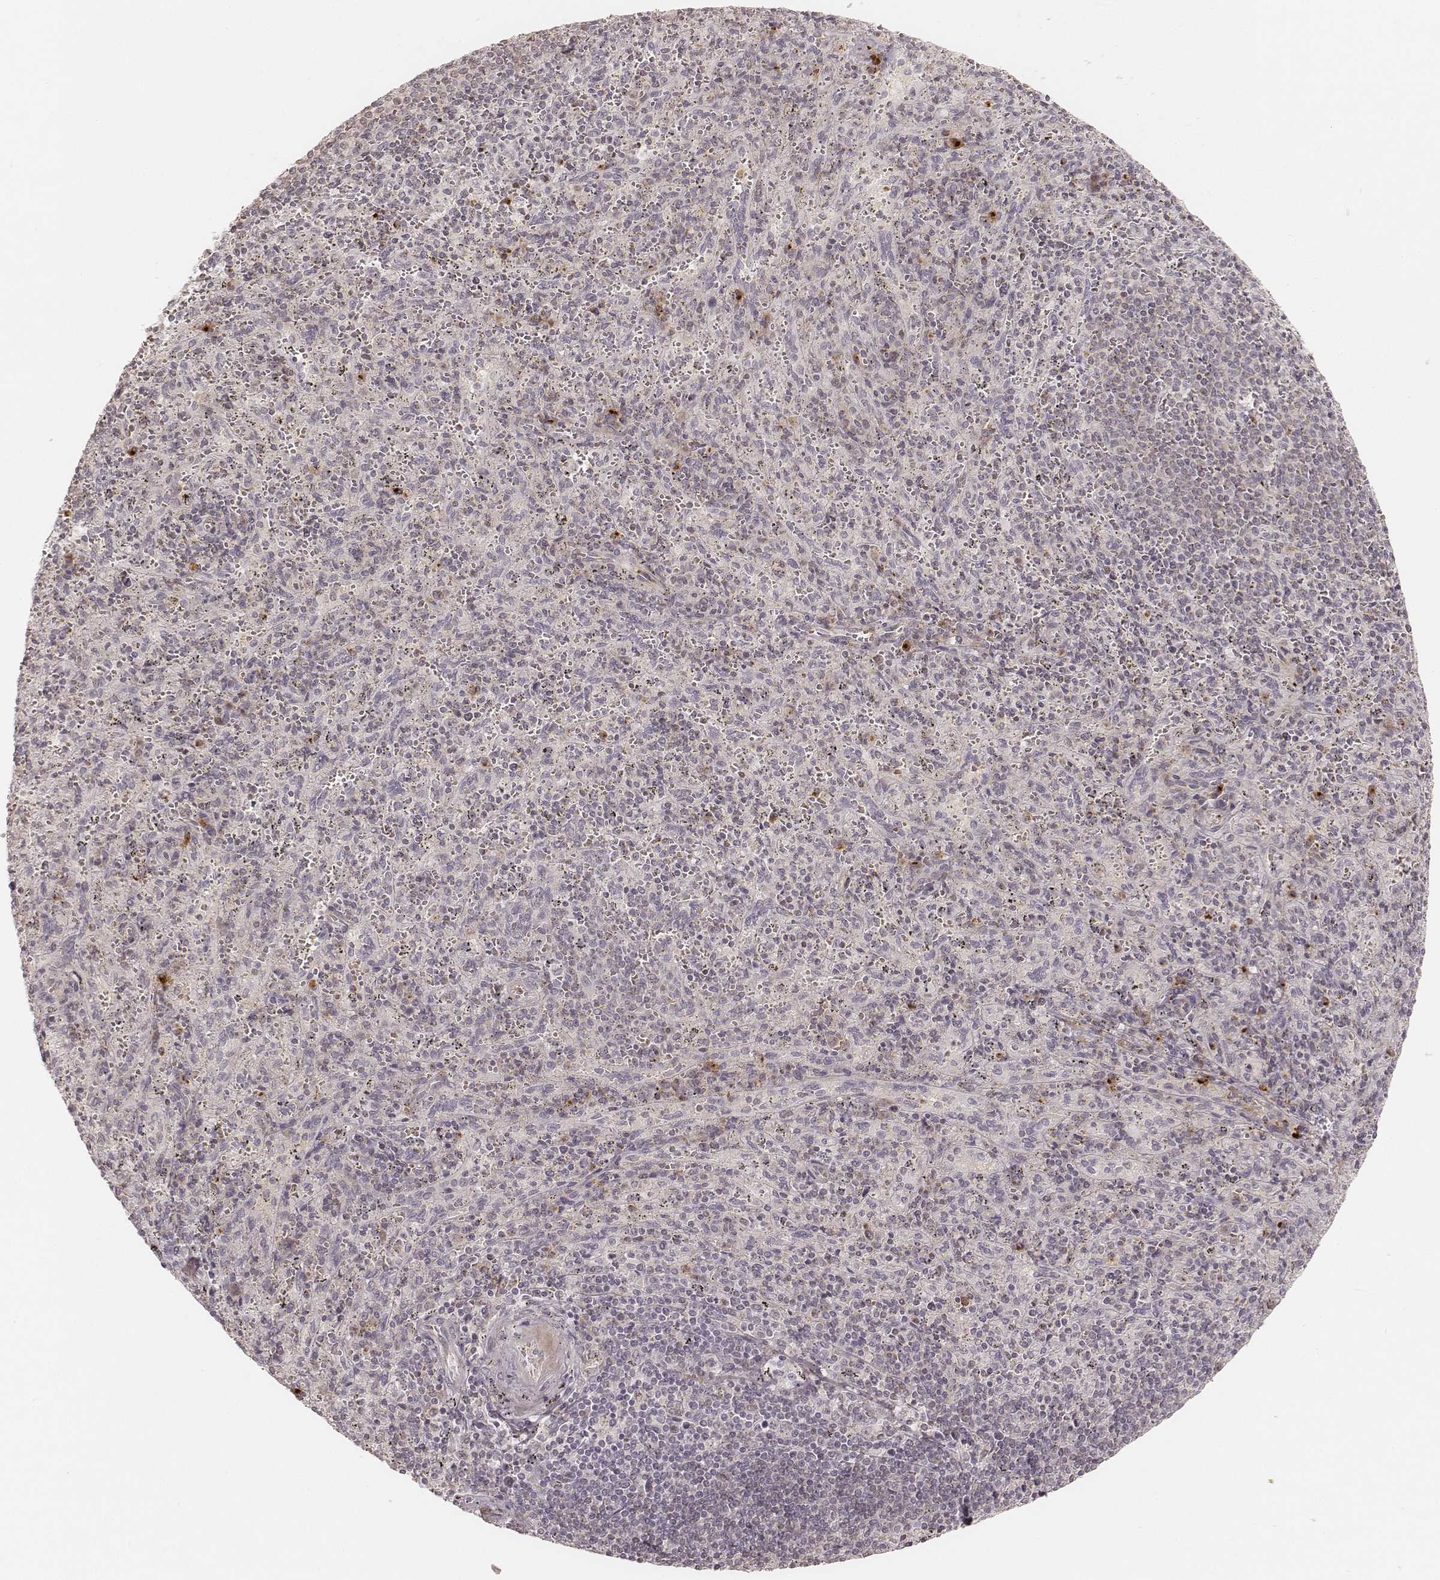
{"staining": {"intensity": "strong", "quantity": "<25%", "location": "cytoplasmic/membranous"}, "tissue": "spleen", "cell_type": "Cells in red pulp", "image_type": "normal", "snomed": [{"axis": "morphology", "description": "Normal tissue, NOS"}, {"axis": "topography", "description": "Spleen"}], "caption": "Spleen stained with a brown dye displays strong cytoplasmic/membranous positive expression in about <25% of cells in red pulp.", "gene": "GORASP2", "patient": {"sex": "male", "age": 57}}